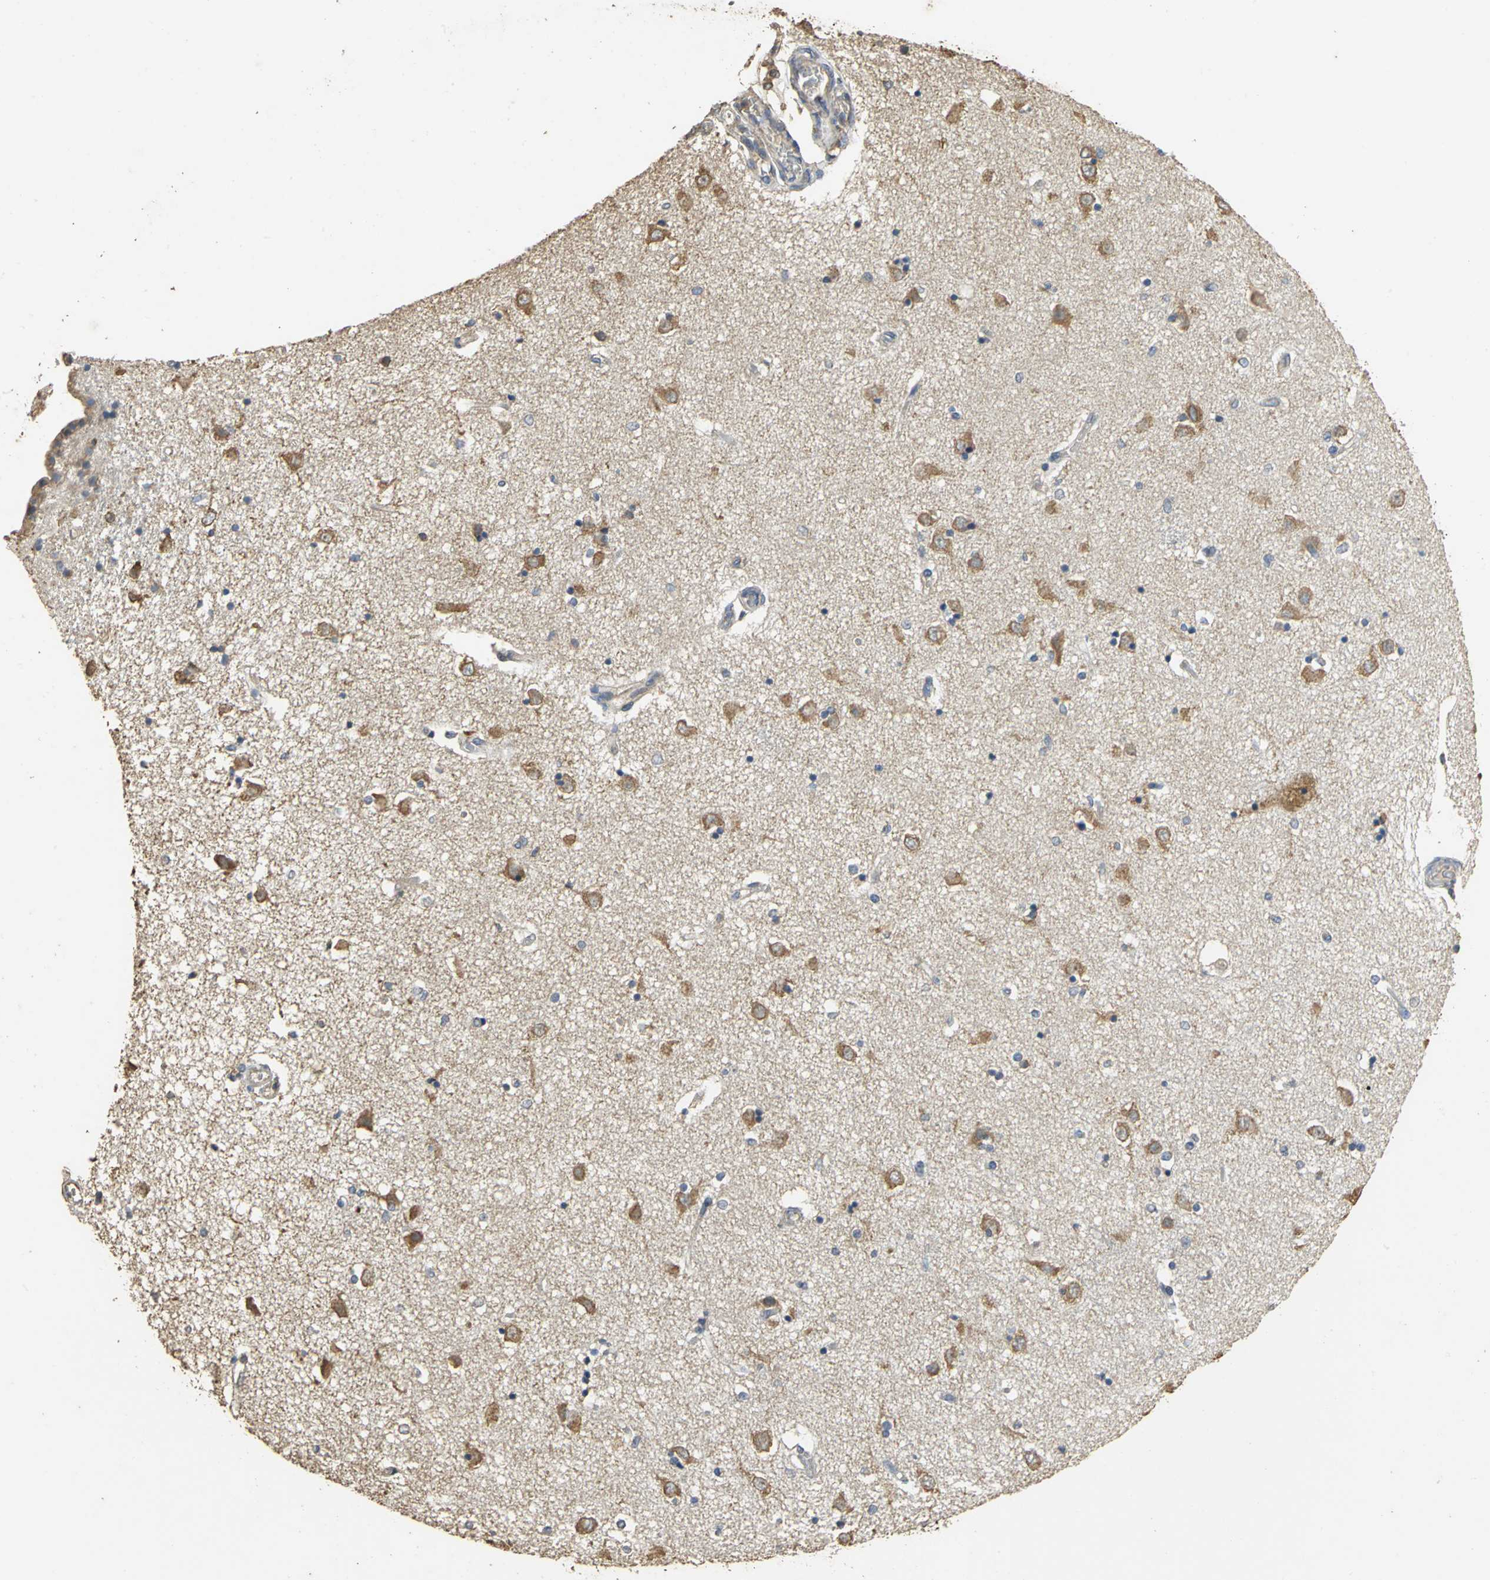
{"staining": {"intensity": "negative", "quantity": "none", "location": "none"}, "tissue": "caudate", "cell_type": "Glial cells", "image_type": "normal", "snomed": [{"axis": "morphology", "description": "Normal tissue, NOS"}, {"axis": "topography", "description": "Lateral ventricle wall"}], "caption": "Caudate stained for a protein using immunohistochemistry (IHC) reveals no positivity glial cells.", "gene": "ACSL4", "patient": {"sex": "female", "age": 54}}